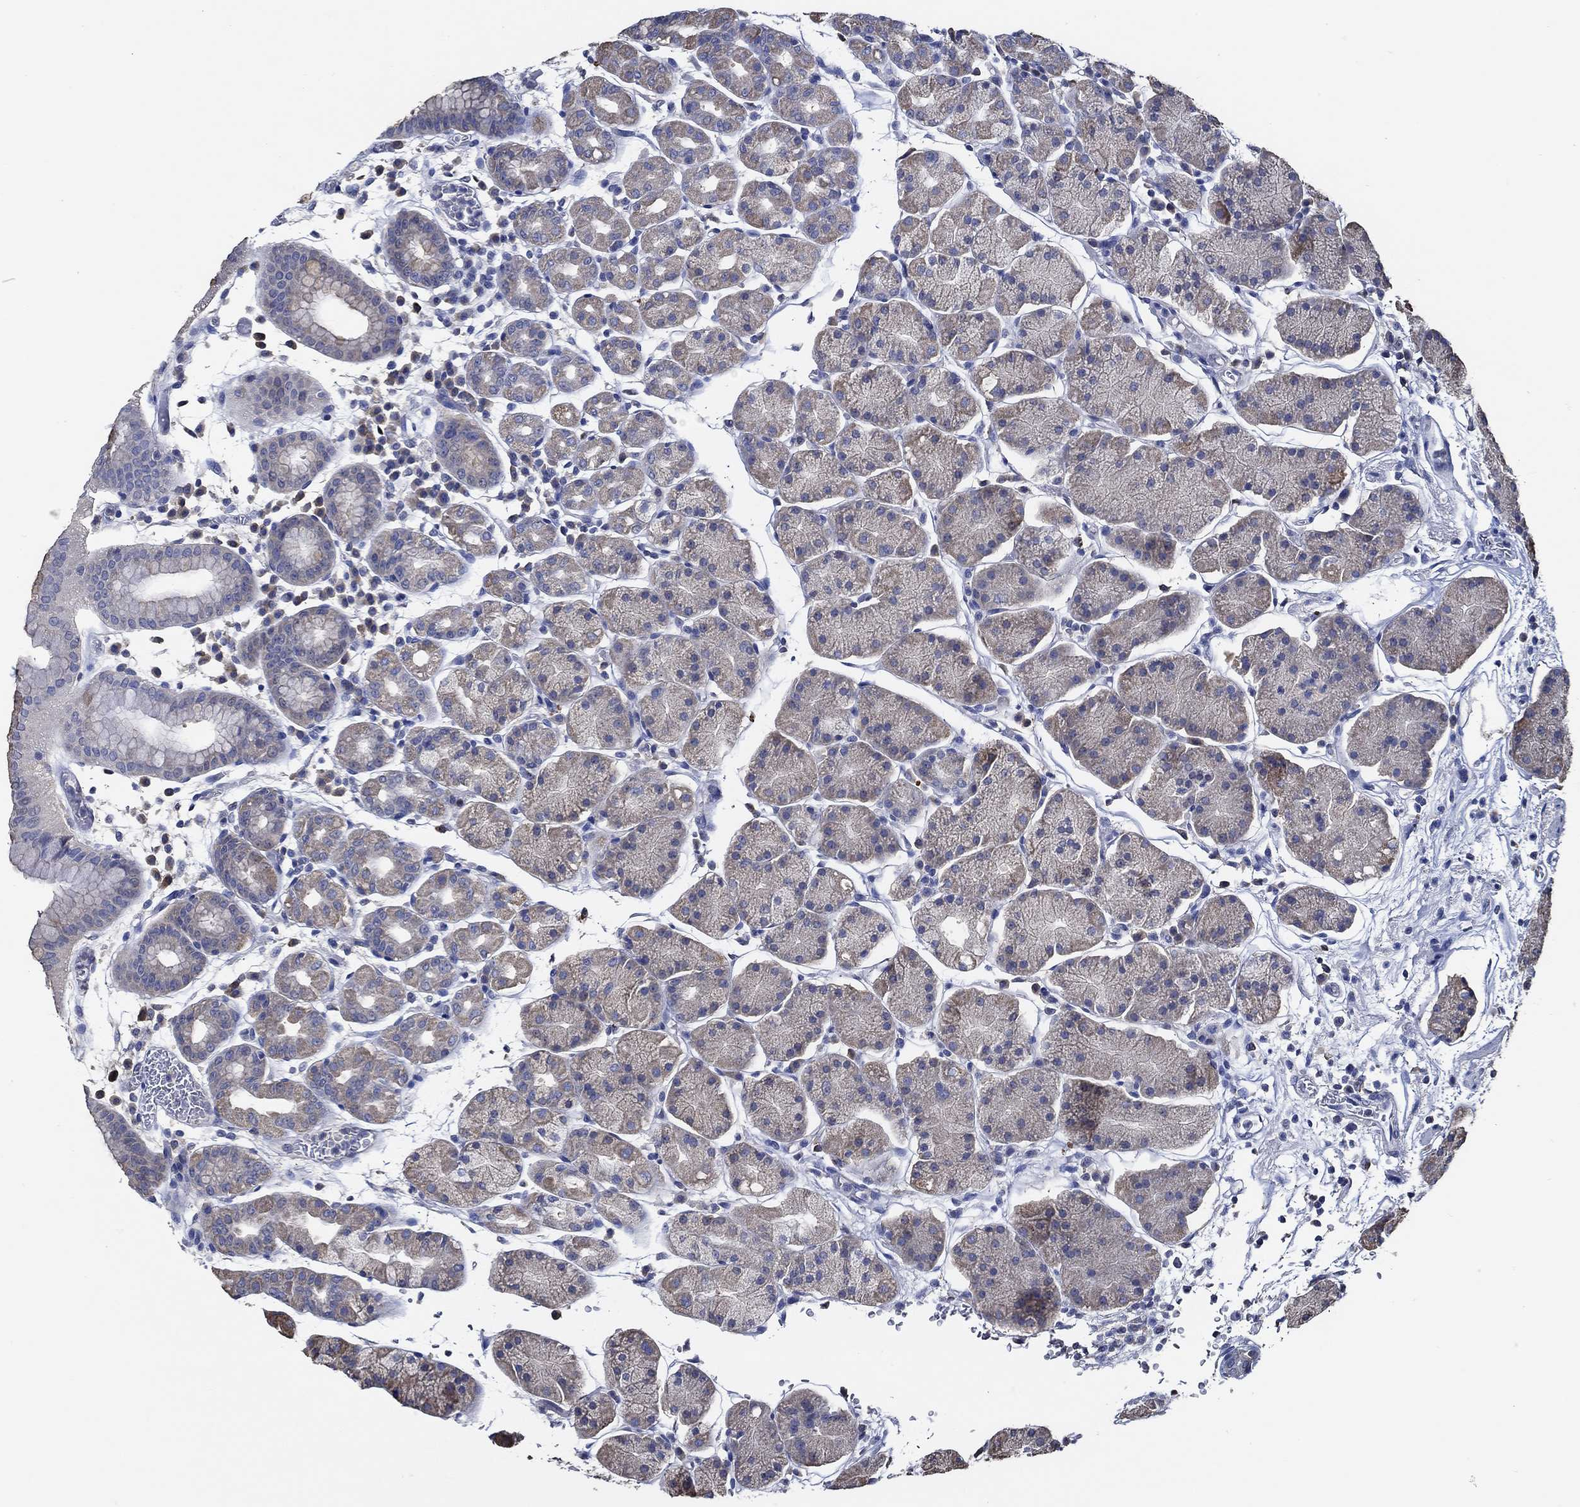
{"staining": {"intensity": "weak", "quantity": "25%-75%", "location": "cytoplasmic/membranous"}, "tissue": "stomach", "cell_type": "Glandular cells", "image_type": "normal", "snomed": [{"axis": "morphology", "description": "Normal tissue, NOS"}, {"axis": "topography", "description": "Stomach"}], "caption": "Immunohistochemistry (IHC) (DAB (3,3'-diaminobenzidine)) staining of benign human stomach exhibits weak cytoplasmic/membranous protein positivity in approximately 25%-75% of glandular cells.", "gene": "DOCK3", "patient": {"sex": "male", "age": 54}}